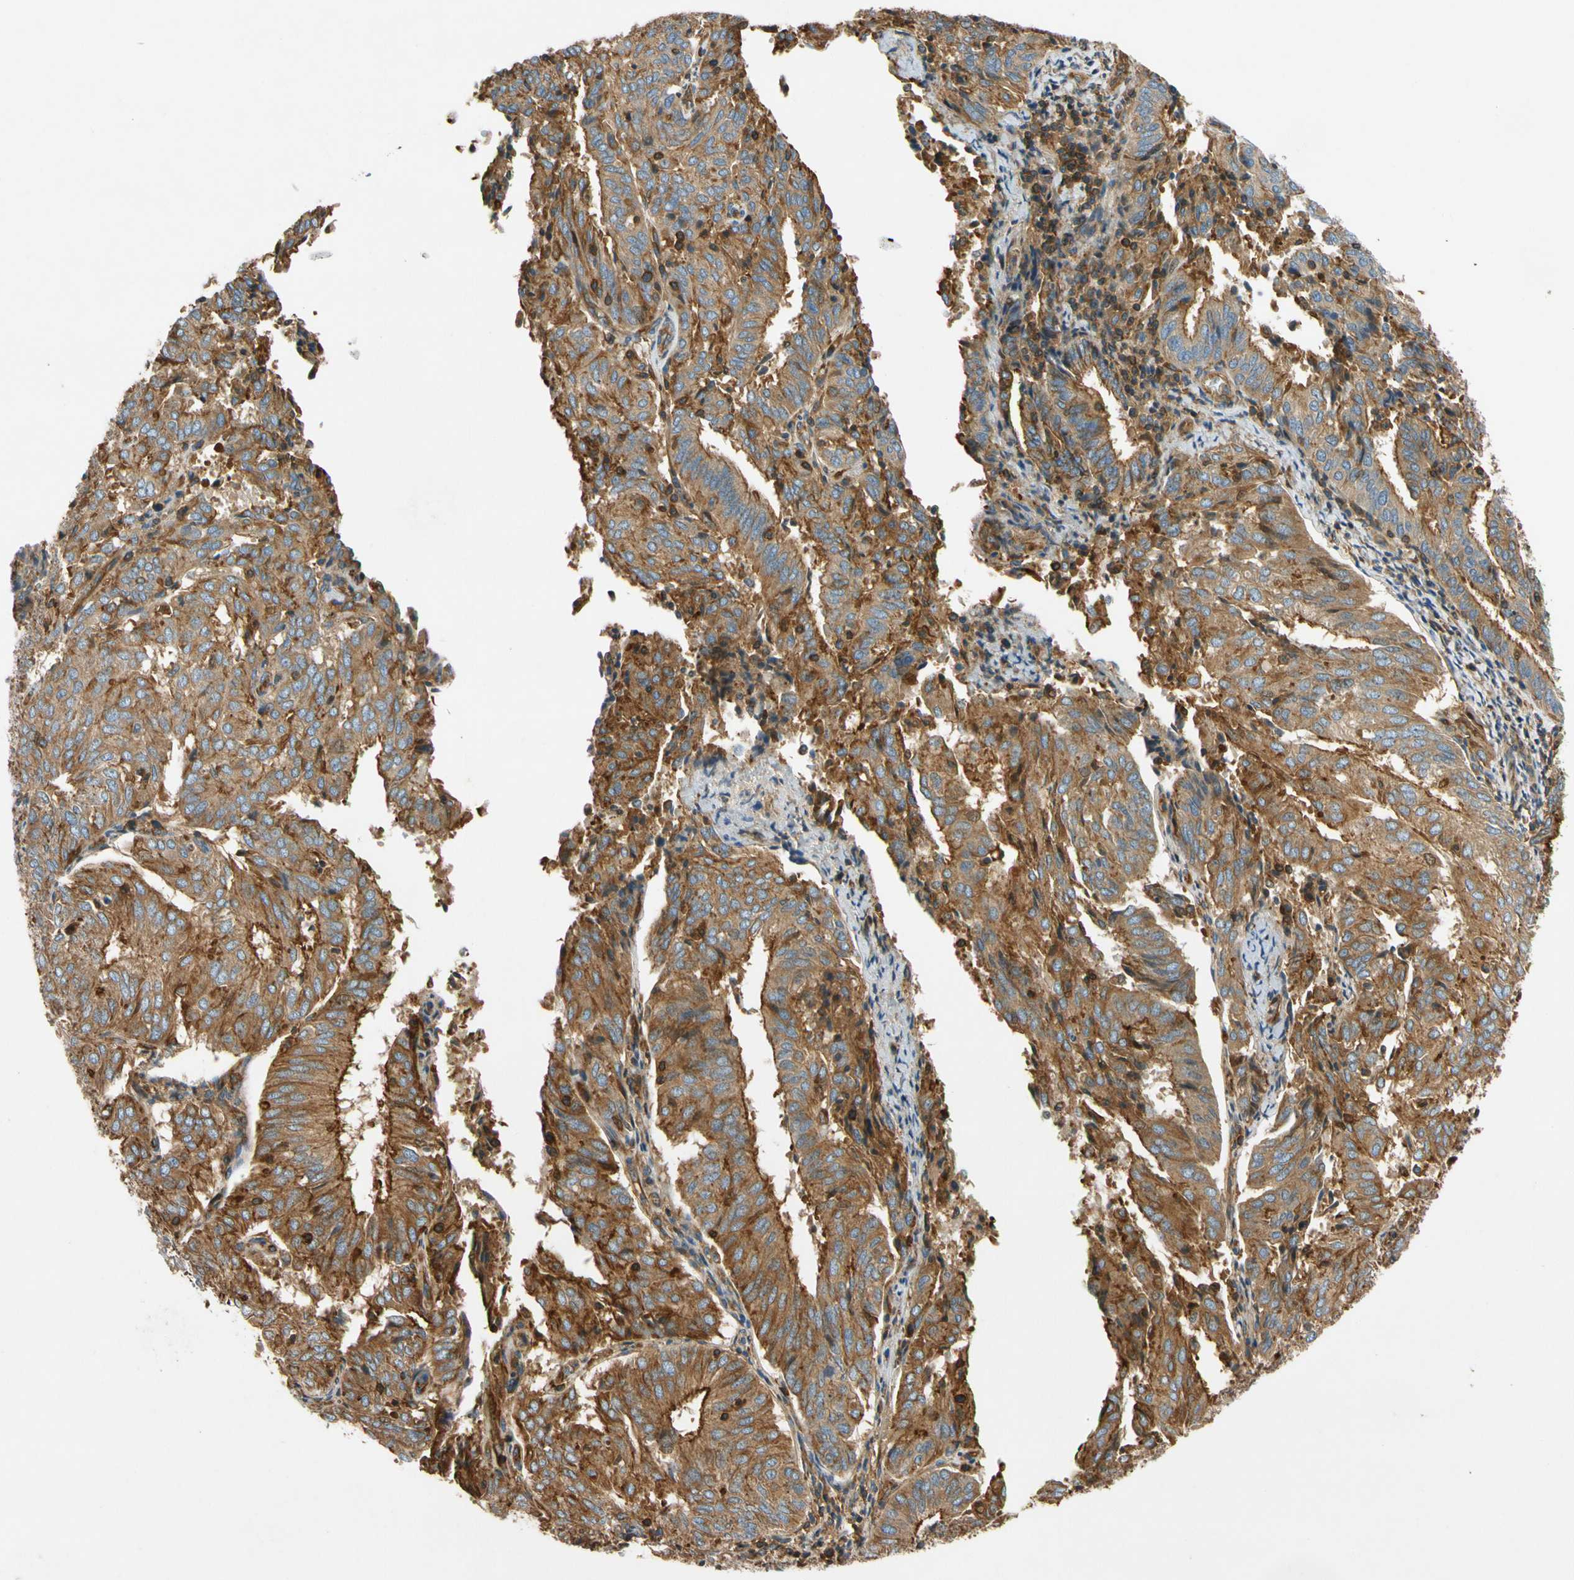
{"staining": {"intensity": "moderate", "quantity": ">75%", "location": "cytoplasmic/membranous"}, "tissue": "endometrial cancer", "cell_type": "Tumor cells", "image_type": "cancer", "snomed": [{"axis": "morphology", "description": "Adenocarcinoma, NOS"}, {"axis": "topography", "description": "Uterus"}], "caption": "Tumor cells demonstrate medium levels of moderate cytoplasmic/membranous positivity in approximately >75% of cells in endometrial cancer. Nuclei are stained in blue.", "gene": "TCP11L1", "patient": {"sex": "female", "age": 60}}